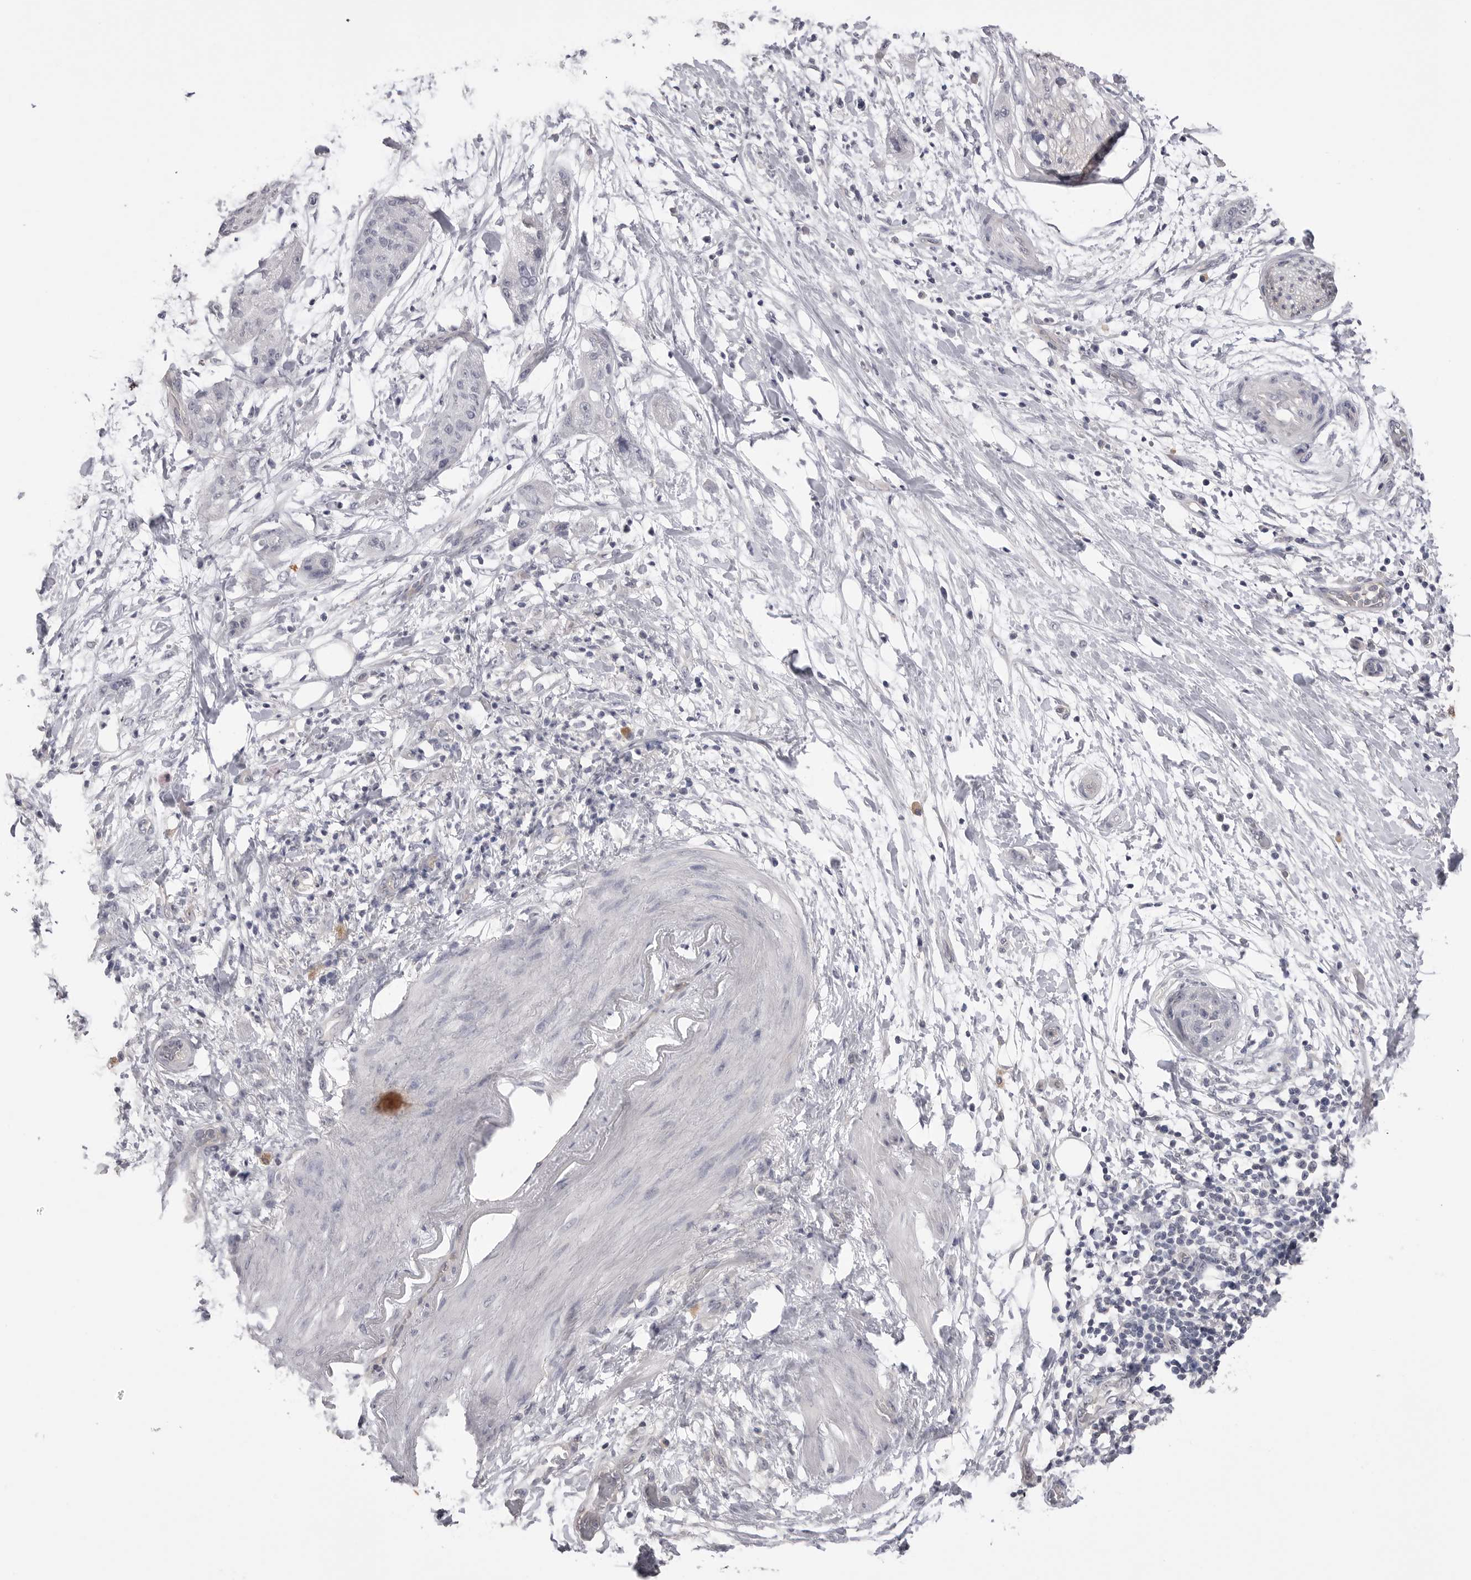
{"staining": {"intensity": "negative", "quantity": "none", "location": "none"}, "tissue": "pancreatic cancer", "cell_type": "Tumor cells", "image_type": "cancer", "snomed": [{"axis": "morphology", "description": "Adenocarcinoma, NOS"}, {"axis": "topography", "description": "Pancreas"}], "caption": "Immunohistochemistry photomicrograph of neoplastic tissue: human pancreatic adenocarcinoma stained with DAB (3,3'-diaminobenzidine) reveals no significant protein staining in tumor cells.", "gene": "DLGAP3", "patient": {"sex": "female", "age": 78}}